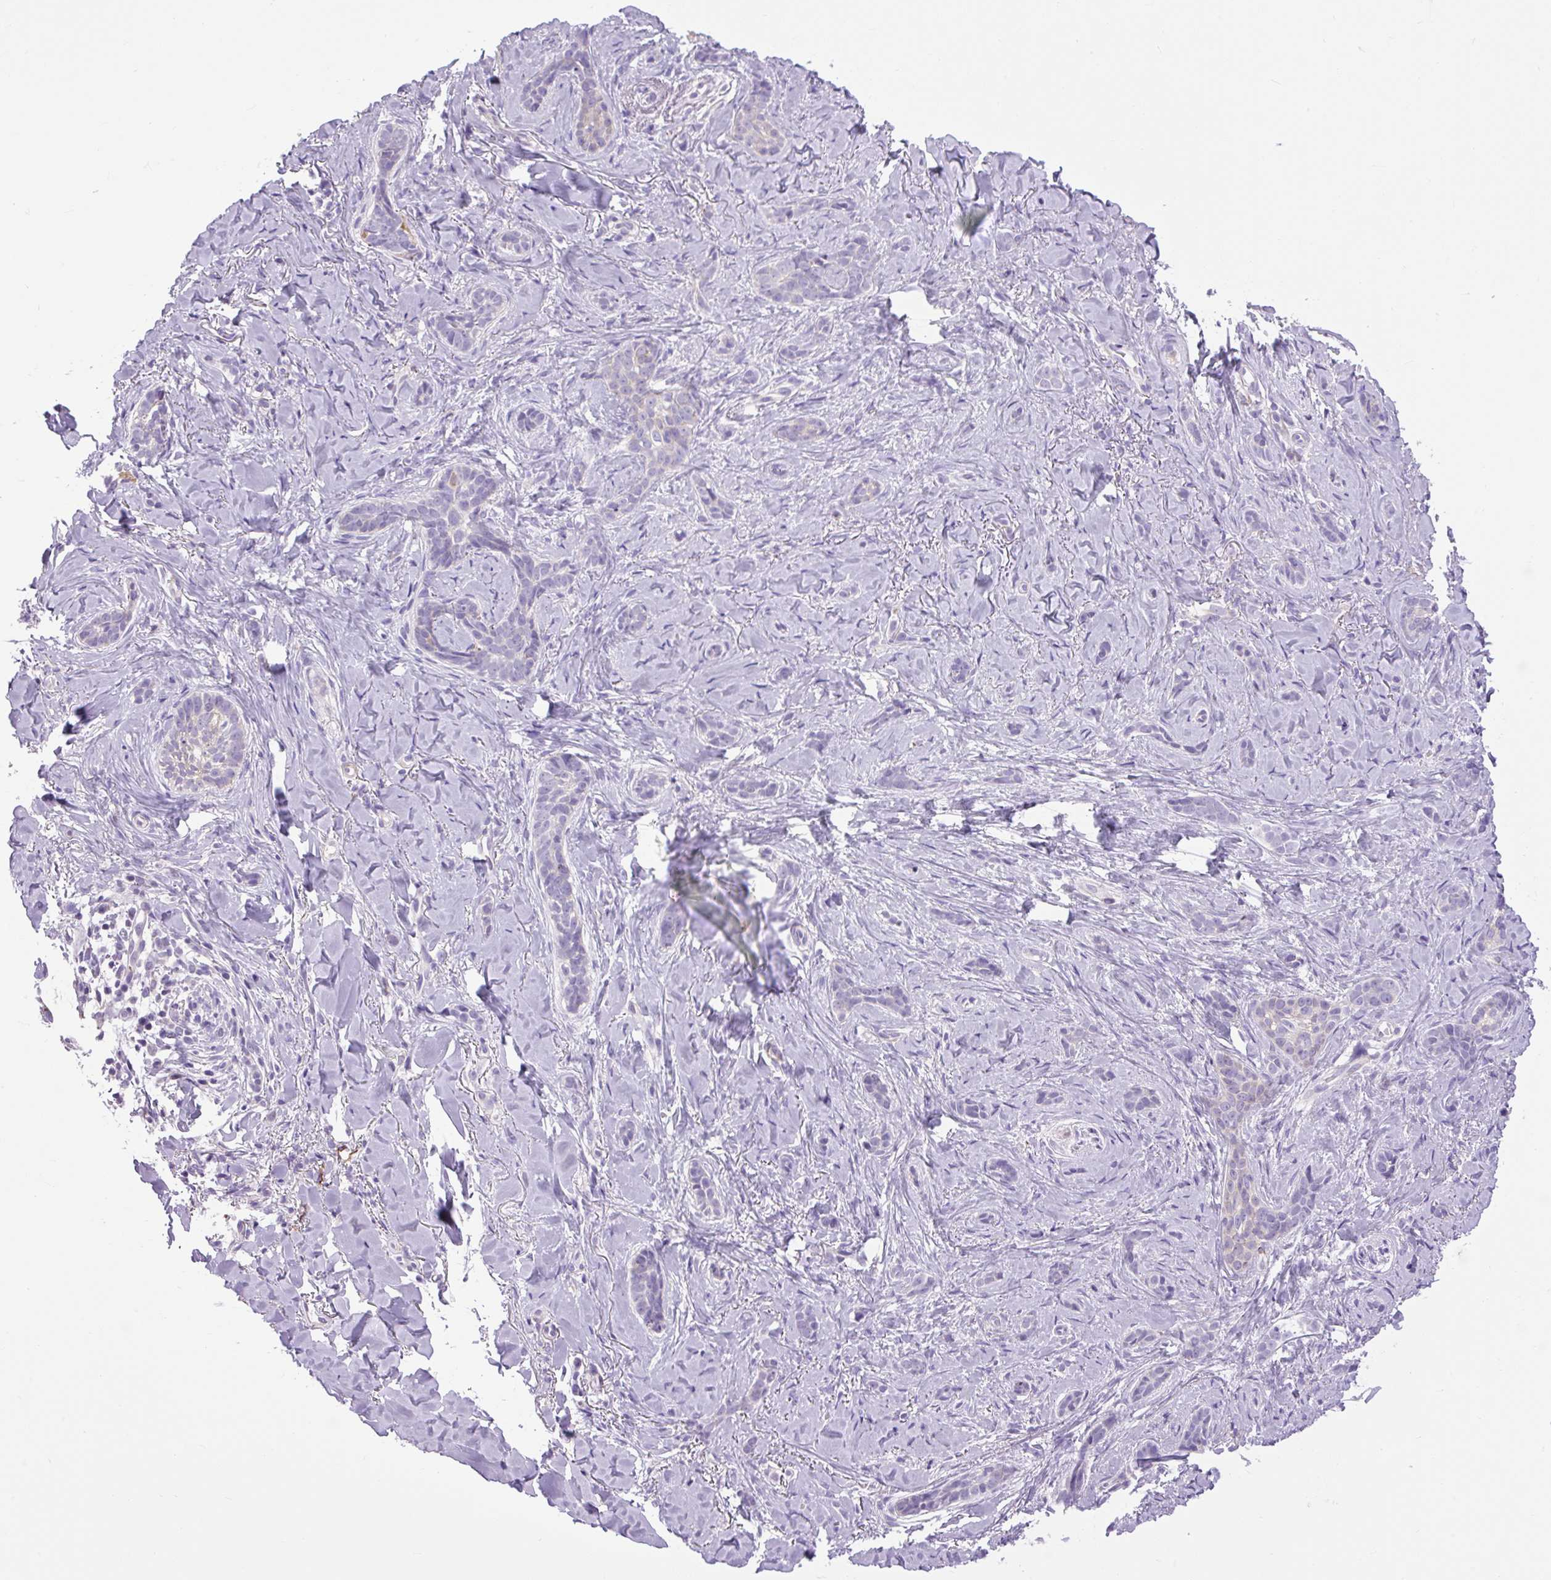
{"staining": {"intensity": "negative", "quantity": "none", "location": "none"}, "tissue": "skin cancer", "cell_type": "Tumor cells", "image_type": "cancer", "snomed": [{"axis": "morphology", "description": "Basal cell carcinoma"}, {"axis": "topography", "description": "Skin"}], "caption": "This is an immunohistochemistry photomicrograph of basal cell carcinoma (skin). There is no positivity in tumor cells.", "gene": "RNASE10", "patient": {"sex": "female", "age": 55}}